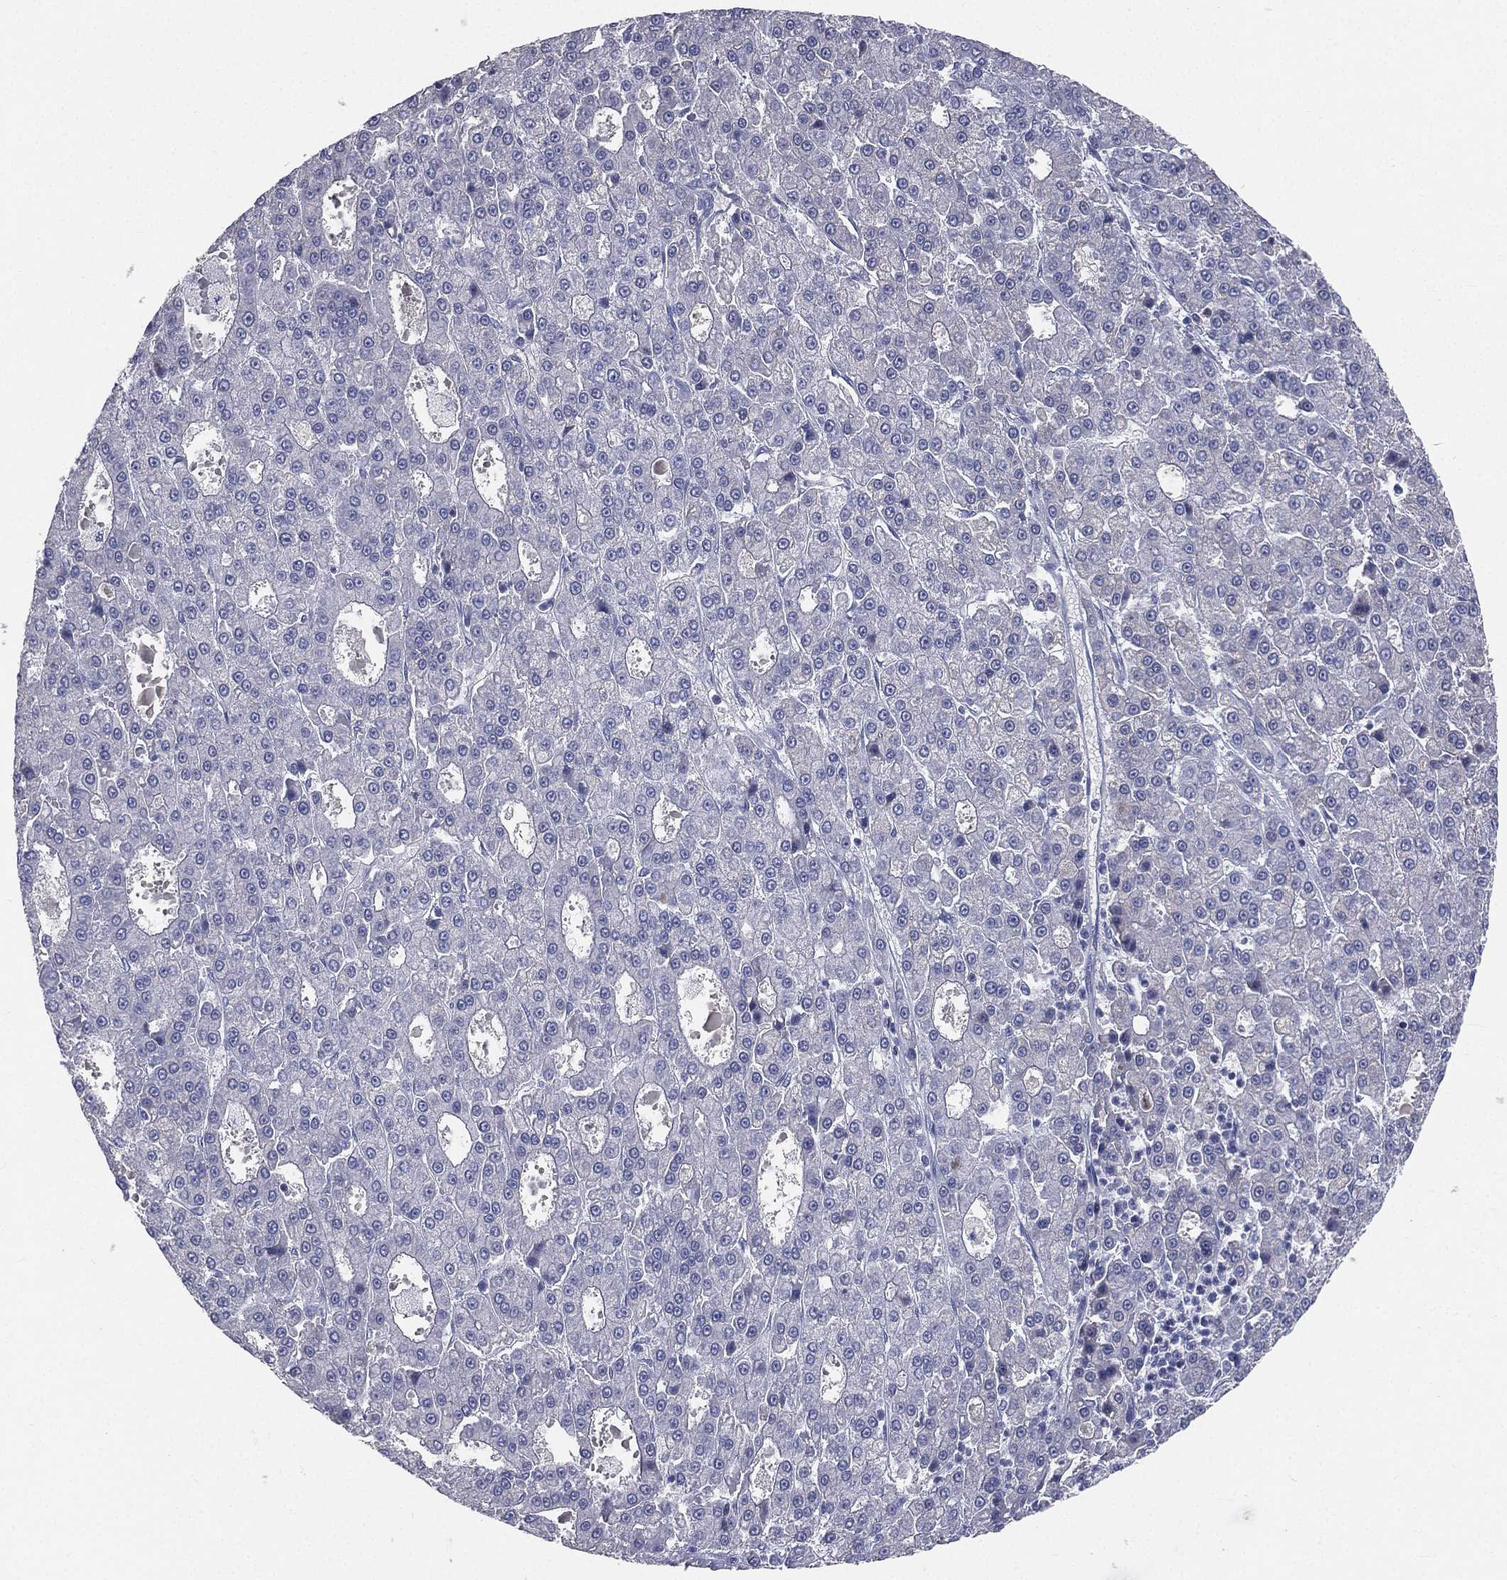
{"staining": {"intensity": "negative", "quantity": "none", "location": "none"}, "tissue": "liver cancer", "cell_type": "Tumor cells", "image_type": "cancer", "snomed": [{"axis": "morphology", "description": "Carcinoma, Hepatocellular, NOS"}, {"axis": "topography", "description": "Liver"}], "caption": "The IHC image has no significant expression in tumor cells of liver cancer tissue.", "gene": "CD3D", "patient": {"sex": "male", "age": 70}}